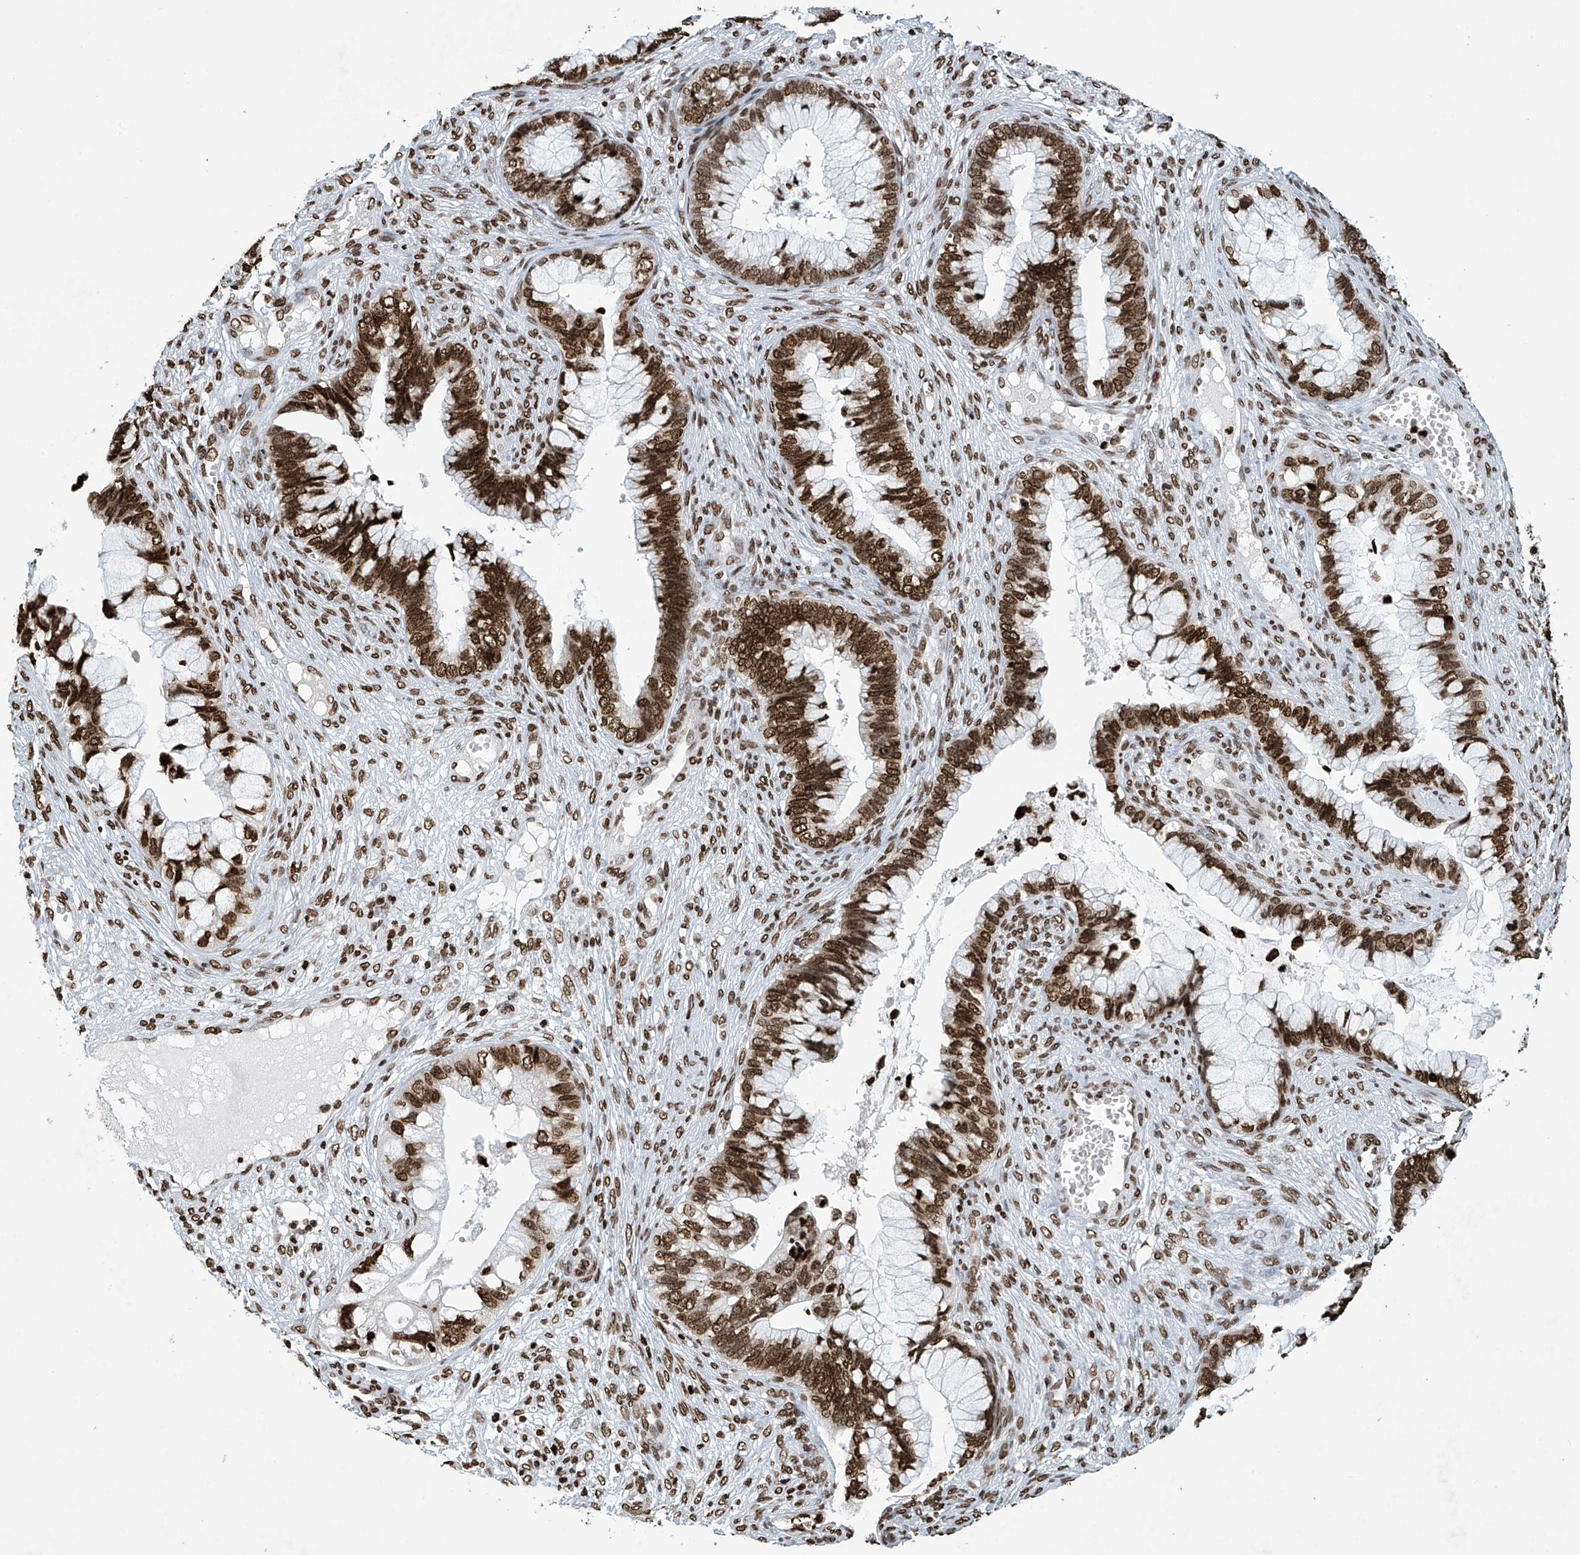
{"staining": {"intensity": "strong", "quantity": ">75%", "location": "nuclear"}, "tissue": "cervical cancer", "cell_type": "Tumor cells", "image_type": "cancer", "snomed": [{"axis": "morphology", "description": "Adenocarcinoma, NOS"}, {"axis": "topography", "description": "Cervix"}], "caption": "A high-resolution photomicrograph shows immunohistochemistry staining of cervical cancer (adenocarcinoma), which shows strong nuclear positivity in about >75% of tumor cells. (IHC, brightfield microscopy, high magnification).", "gene": "H4C16", "patient": {"sex": "female", "age": 44}}